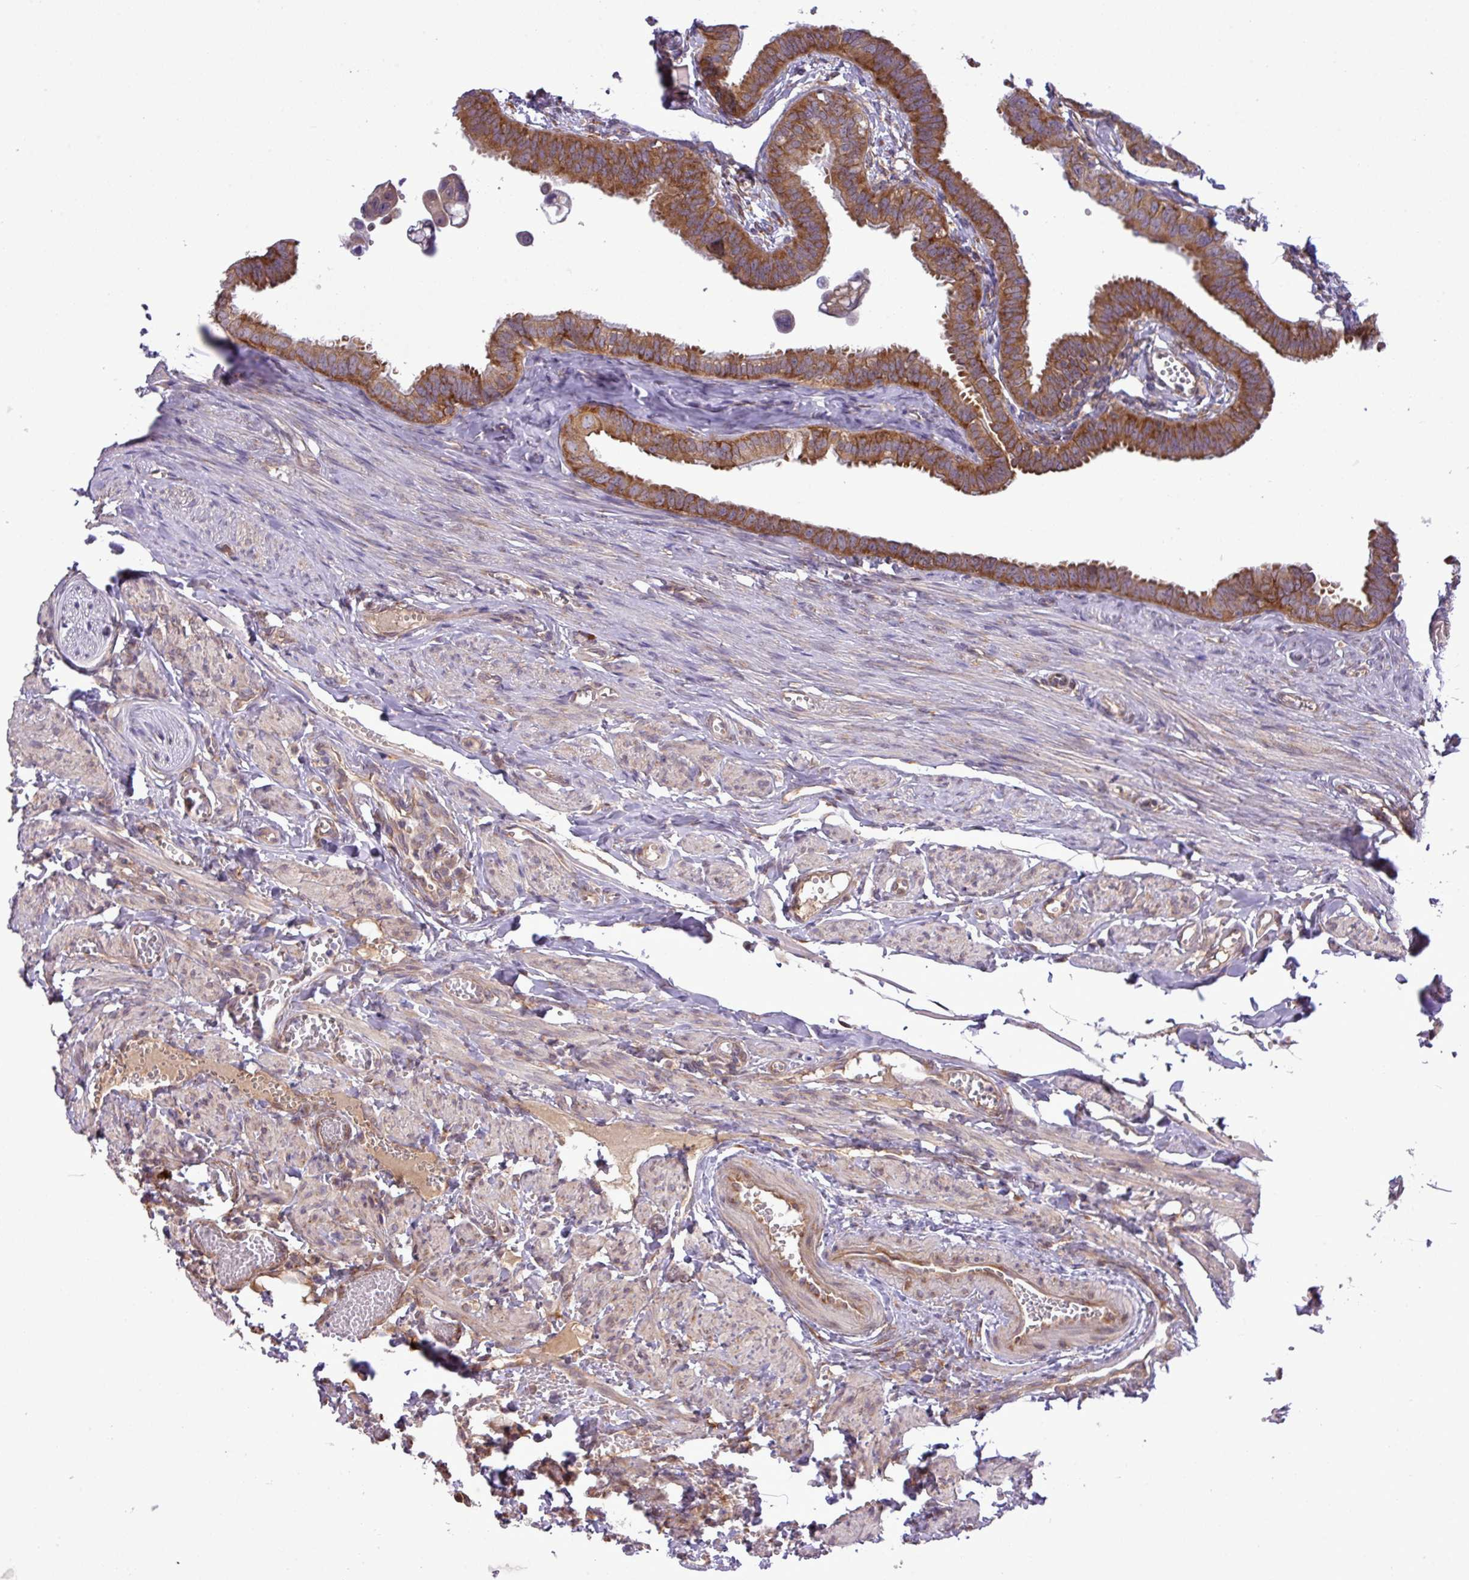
{"staining": {"intensity": "strong", "quantity": ">75%", "location": "cytoplasmic/membranous"}, "tissue": "fallopian tube", "cell_type": "Glandular cells", "image_type": "normal", "snomed": [{"axis": "morphology", "description": "Normal tissue, NOS"}, {"axis": "morphology", "description": "Carcinoma, NOS"}, {"axis": "topography", "description": "Fallopian tube"}, {"axis": "topography", "description": "Ovary"}], "caption": "Immunohistochemical staining of unremarkable fallopian tube displays strong cytoplasmic/membranous protein expression in about >75% of glandular cells.", "gene": "FAM222B", "patient": {"sex": "female", "age": 59}}